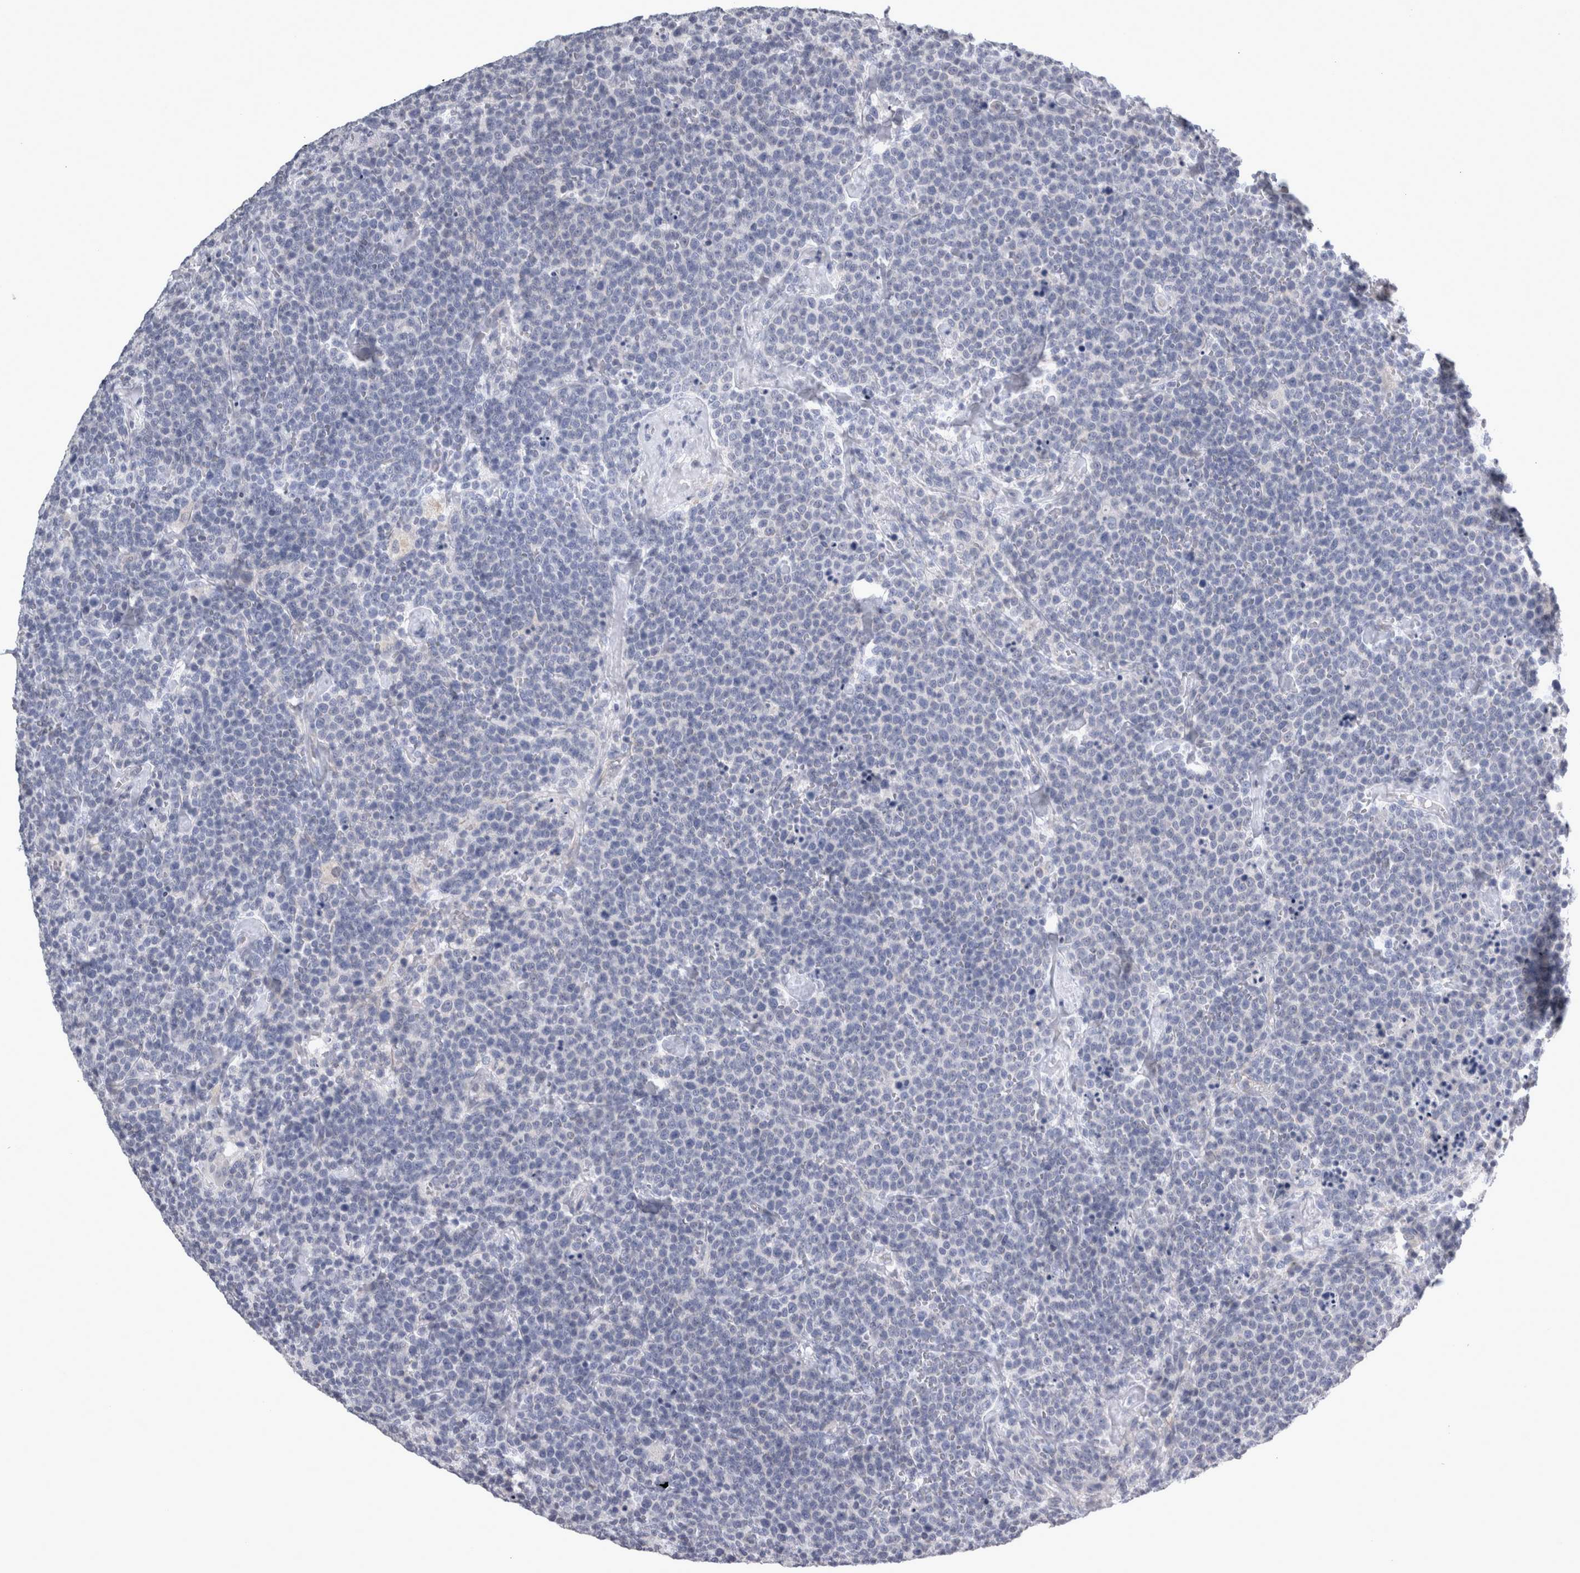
{"staining": {"intensity": "negative", "quantity": "none", "location": "none"}, "tissue": "lymphoma", "cell_type": "Tumor cells", "image_type": "cancer", "snomed": [{"axis": "morphology", "description": "Malignant lymphoma, non-Hodgkin's type, High grade"}, {"axis": "topography", "description": "Lymph node"}], "caption": "A micrograph of human lymphoma is negative for staining in tumor cells.", "gene": "TCAP", "patient": {"sex": "male", "age": 61}}